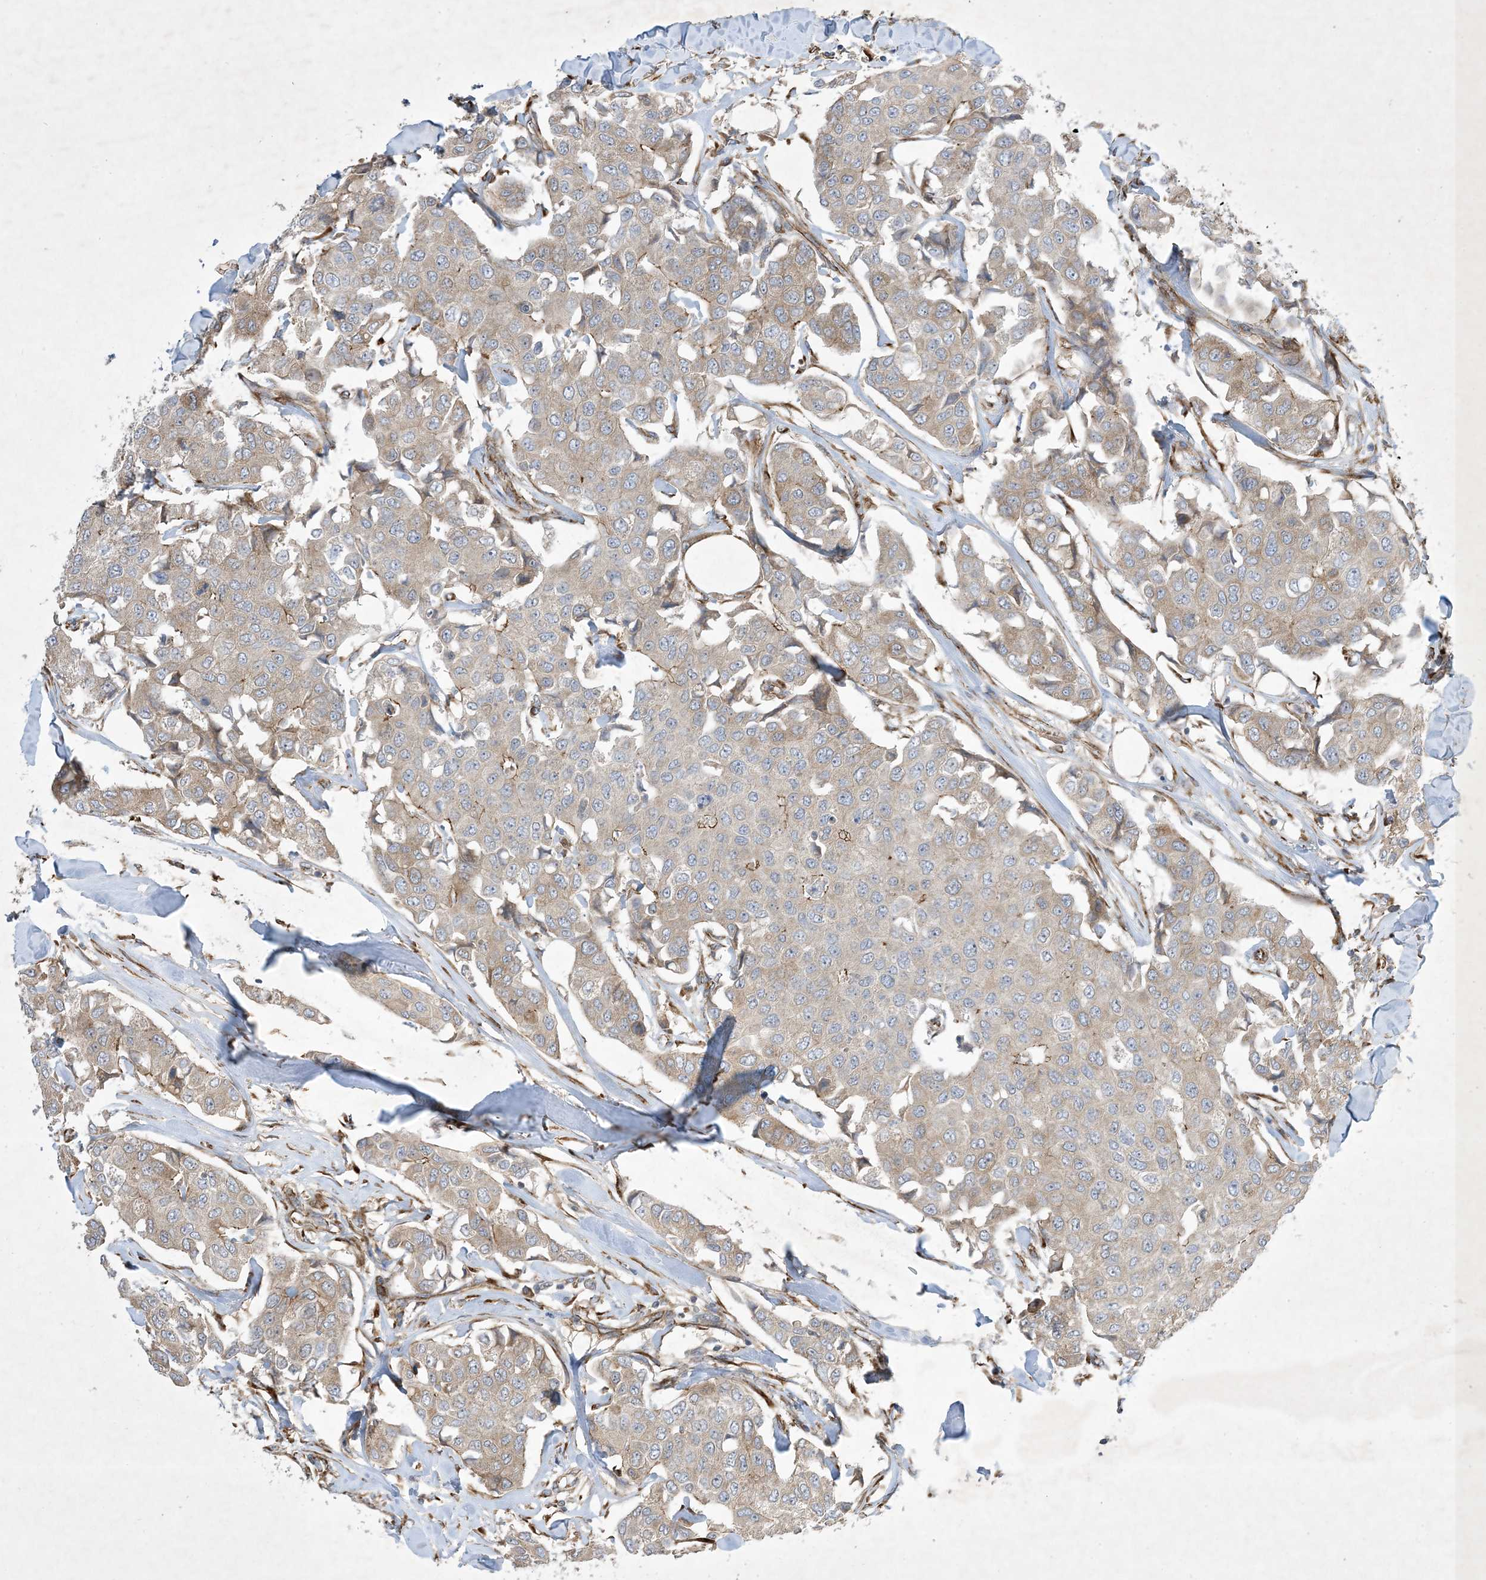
{"staining": {"intensity": "weak", "quantity": "25%-75%", "location": "cytoplasmic/membranous"}, "tissue": "breast cancer", "cell_type": "Tumor cells", "image_type": "cancer", "snomed": [{"axis": "morphology", "description": "Duct carcinoma"}, {"axis": "topography", "description": "Breast"}], "caption": "Immunohistochemistry (IHC) image of neoplastic tissue: infiltrating ductal carcinoma (breast) stained using immunohistochemistry demonstrates low levels of weak protein expression localized specifically in the cytoplasmic/membranous of tumor cells, appearing as a cytoplasmic/membranous brown color.", "gene": "OTOP1", "patient": {"sex": "female", "age": 80}}